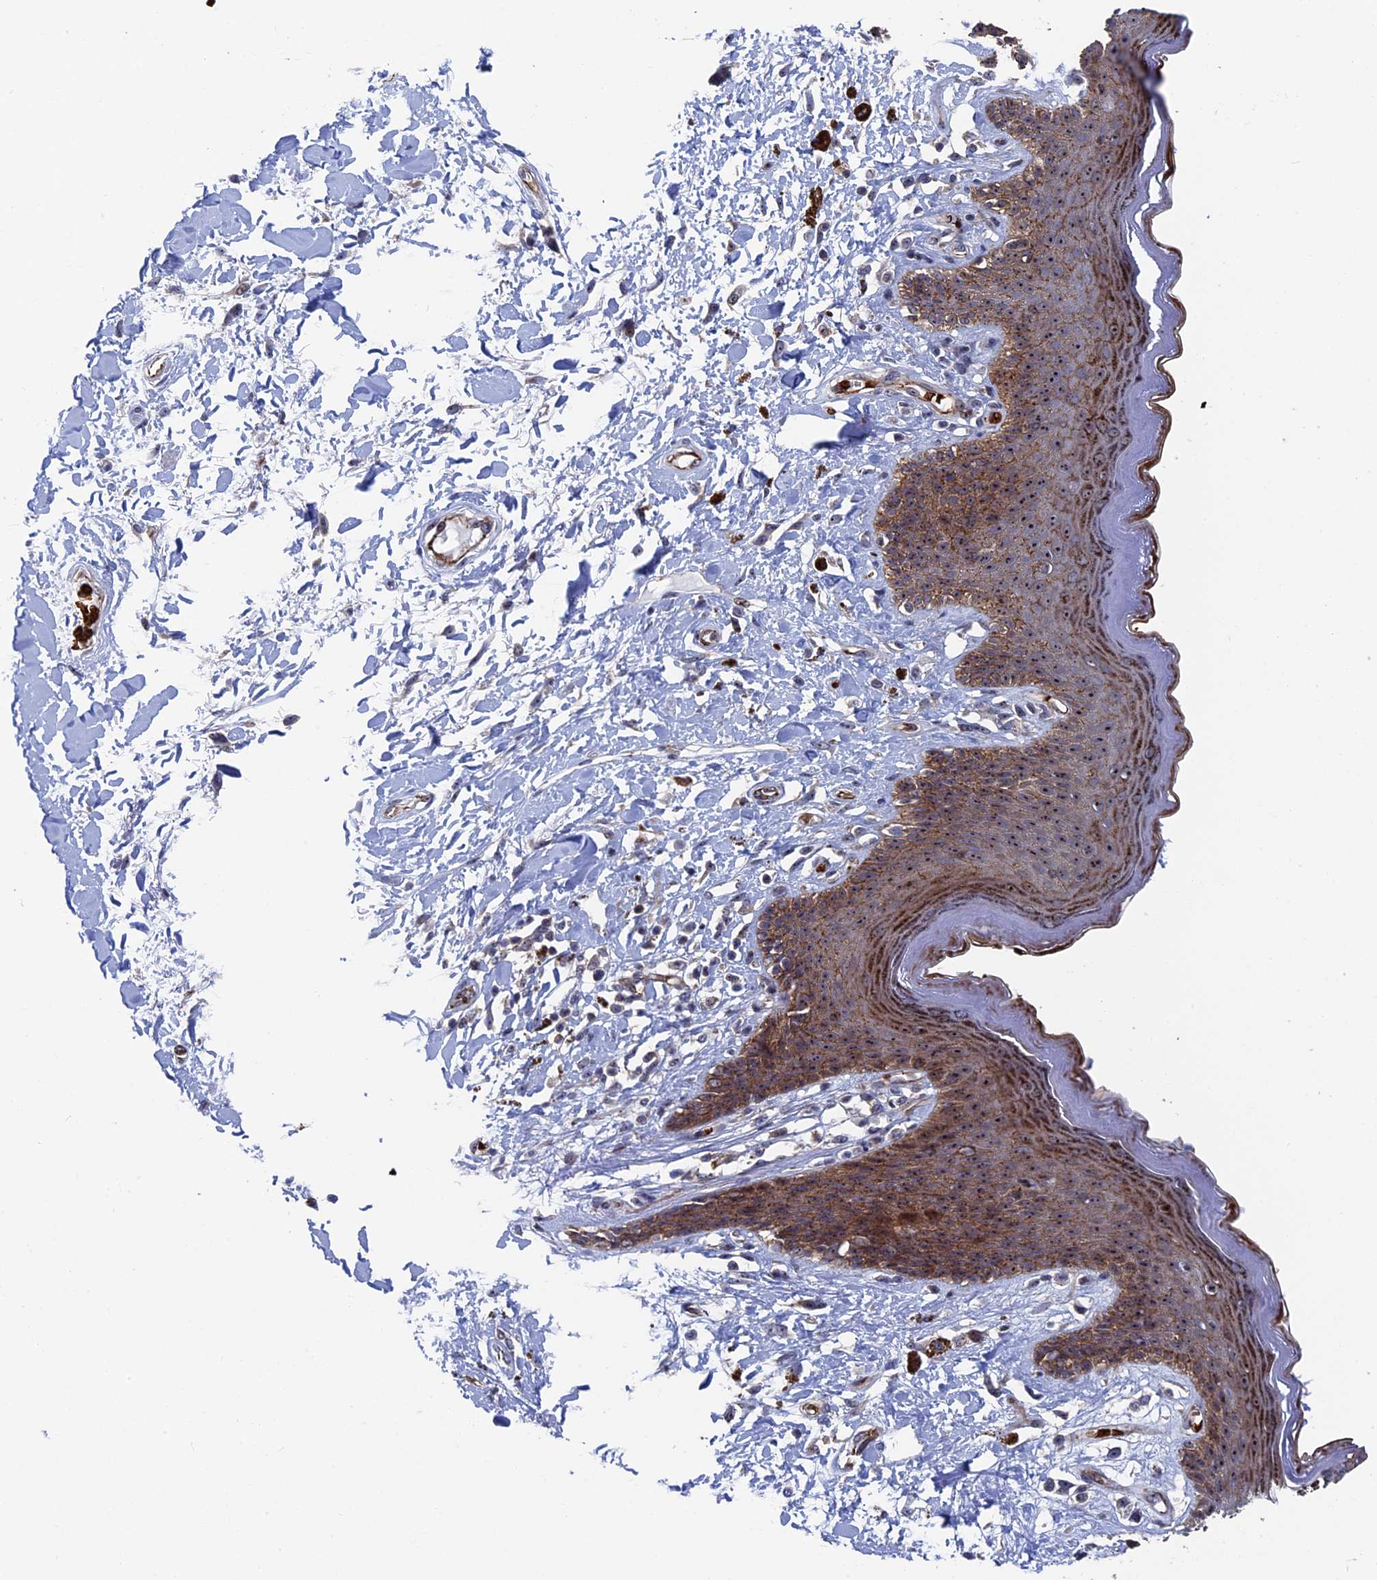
{"staining": {"intensity": "moderate", "quantity": ">75%", "location": "cytoplasmic/membranous,nuclear"}, "tissue": "skin", "cell_type": "Epidermal cells", "image_type": "normal", "snomed": [{"axis": "morphology", "description": "Normal tissue, NOS"}, {"axis": "topography", "description": "Anal"}], "caption": "A histopathology image of human skin stained for a protein exhibits moderate cytoplasmic/membranous,nuclear brown staining in epidermal cells.", "gene": "EXOSC9", "patient": {"sex": "female", "age": 78}}